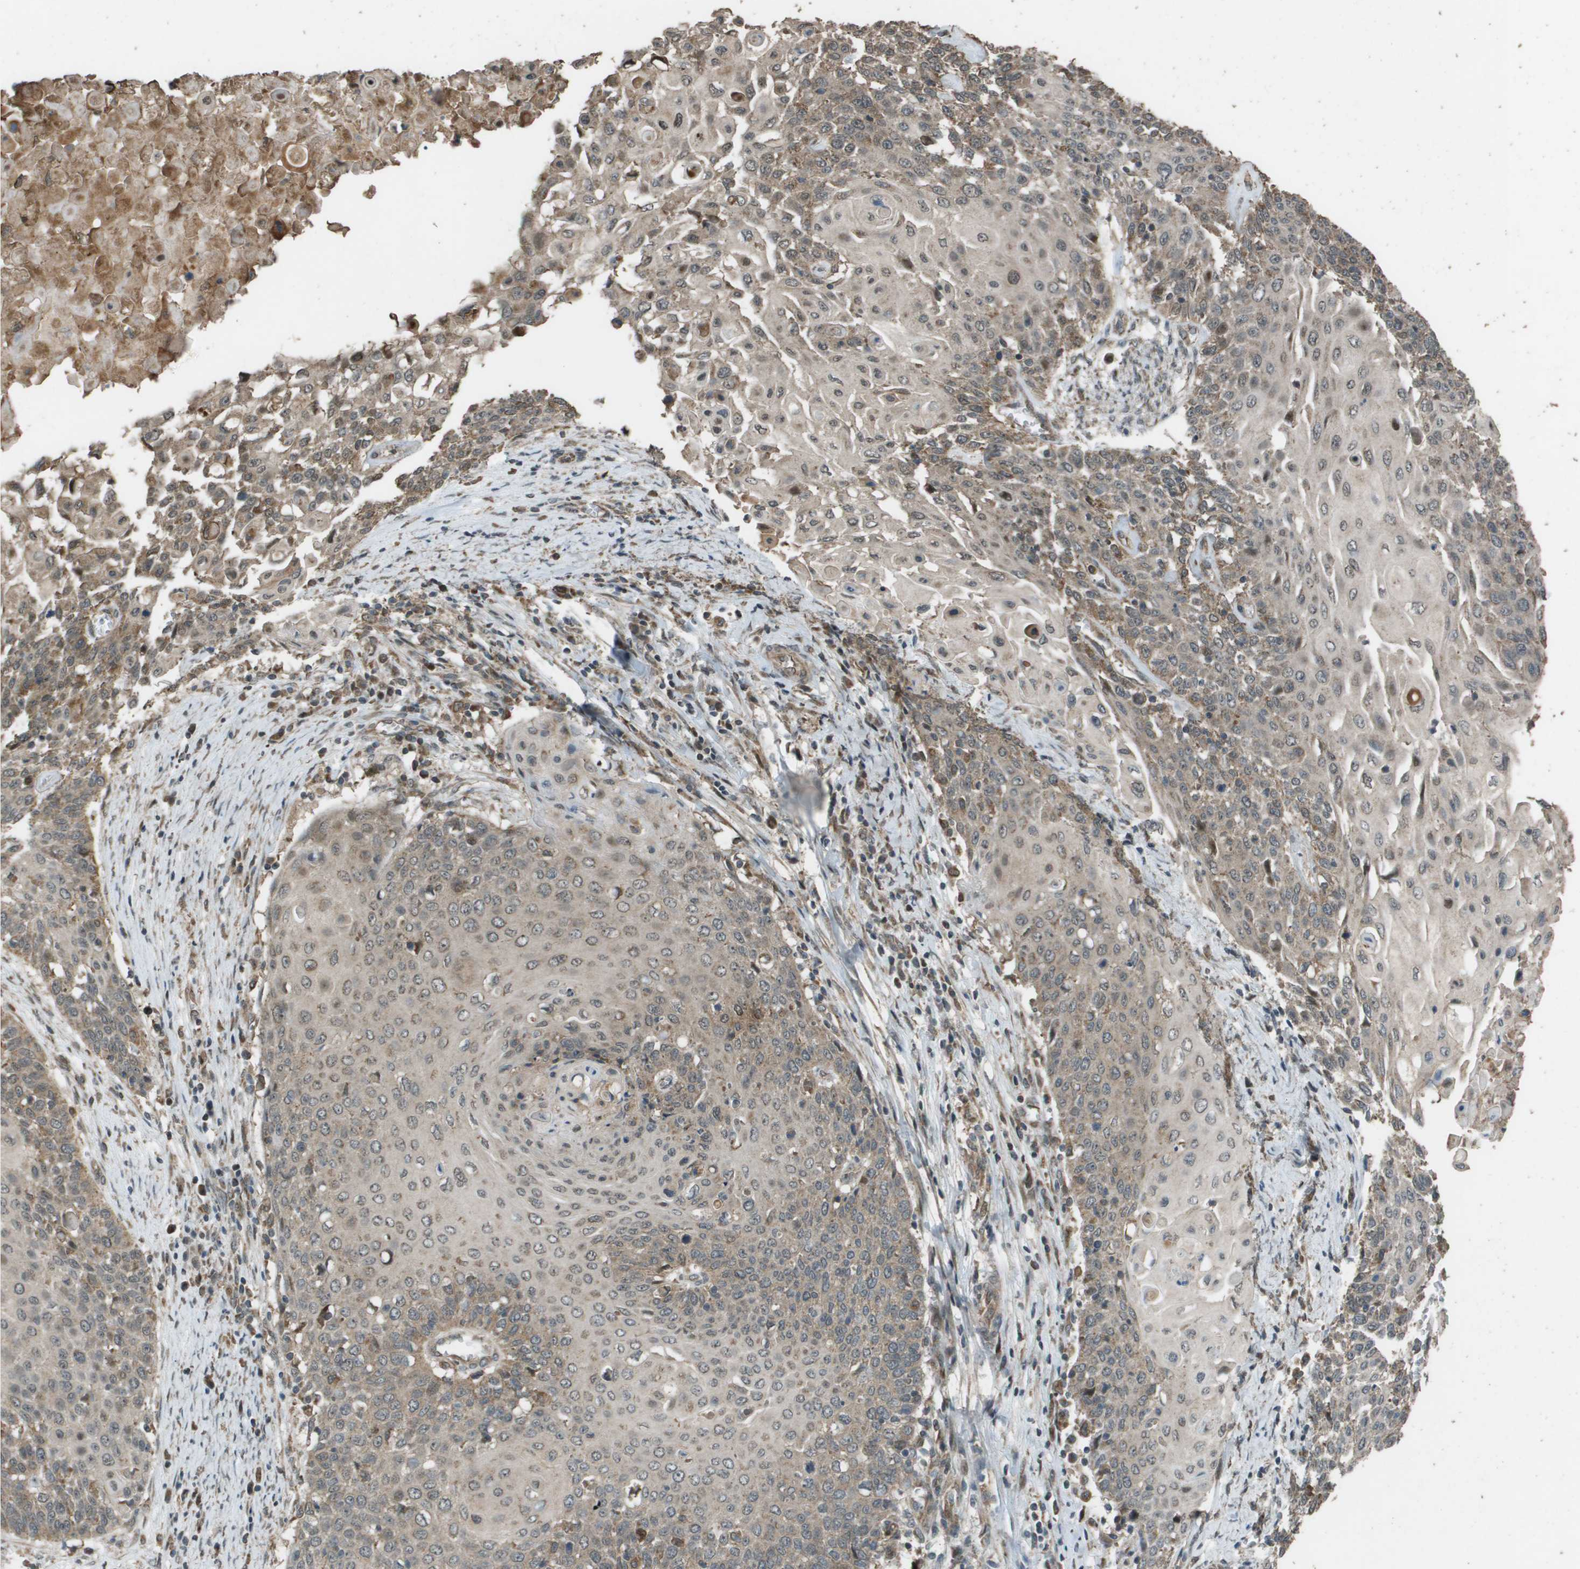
{"staining": {"intensity": "moderate", "quantity": "<25%", "location": "cytoplasmic/membranous"}, "tissue": "cervical cancer", "cell_type": "Tumor cells", "image_type": "cancer", "snomed": [{"axis": "morphology", "description": "Squamous cell carcinoma, NOS"}, {"axis": "topography", "description": "Cervix"}], "caption": "A brown stain shows moderate cytoplasmic/membranous expression of a protein in cervical cancer tumor cells.", "gene": "FIG4", "patient": {"sex": "female", "age": 39}}